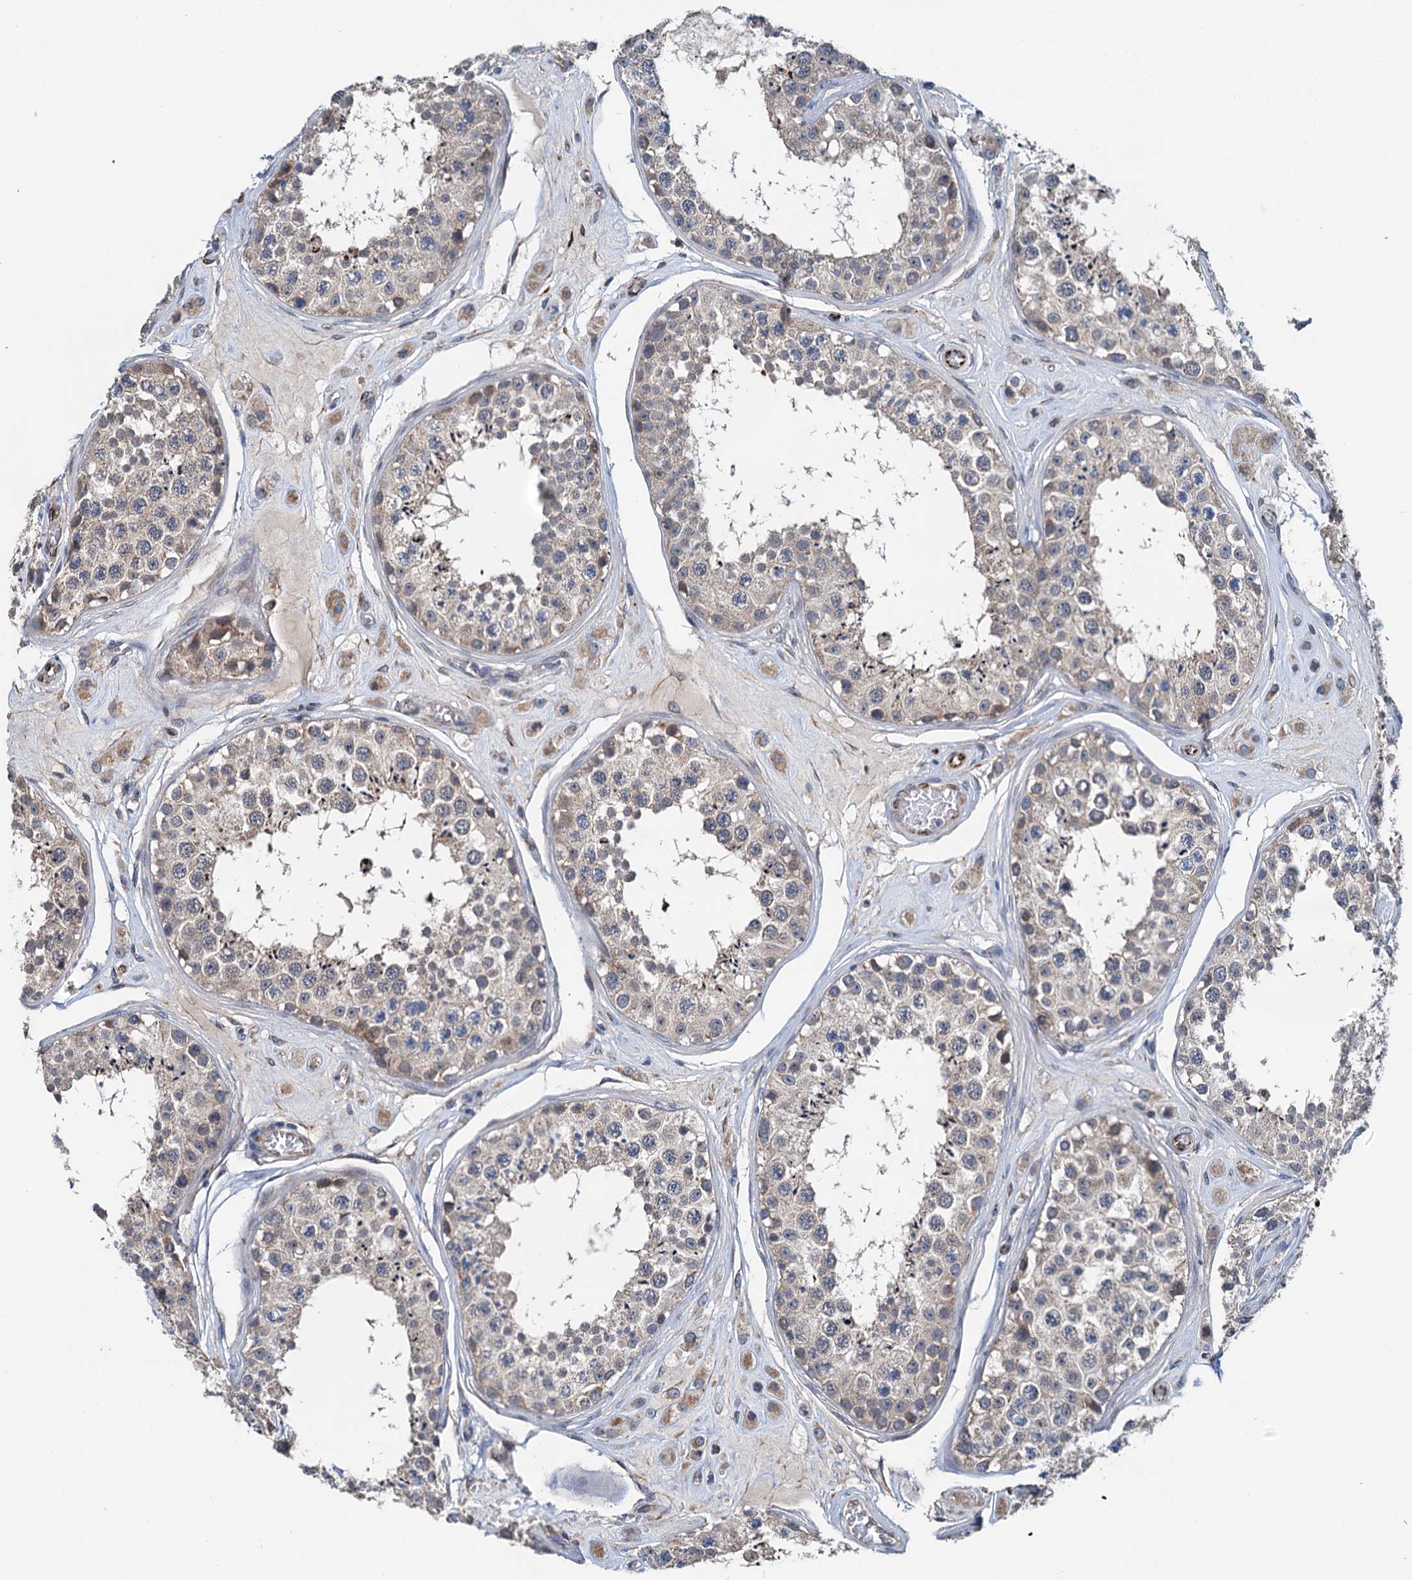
{"staining": {"intensity": "weak", "quantity": "<25%", "location": "cytoplasmic/membranous"}, "tissue": "testis", "cell_type": "Cells in seminiferous ducts", "image_type": "normal", "snomed": [{"axis": "morphology", "description": "Normal tissue, NOS"}, {"axis": "topography", "description": "Testis"}], "caption": "This is a histopathology image of immunohistochemistry (IHC) staining of benign testis, which shows no staining in cells in seminiferous ducts. (DAB immunohistochemistry with hematoxylin counter stain).", "gene": "ELAC1", "patient": {"sex": "male", "age": 25}}